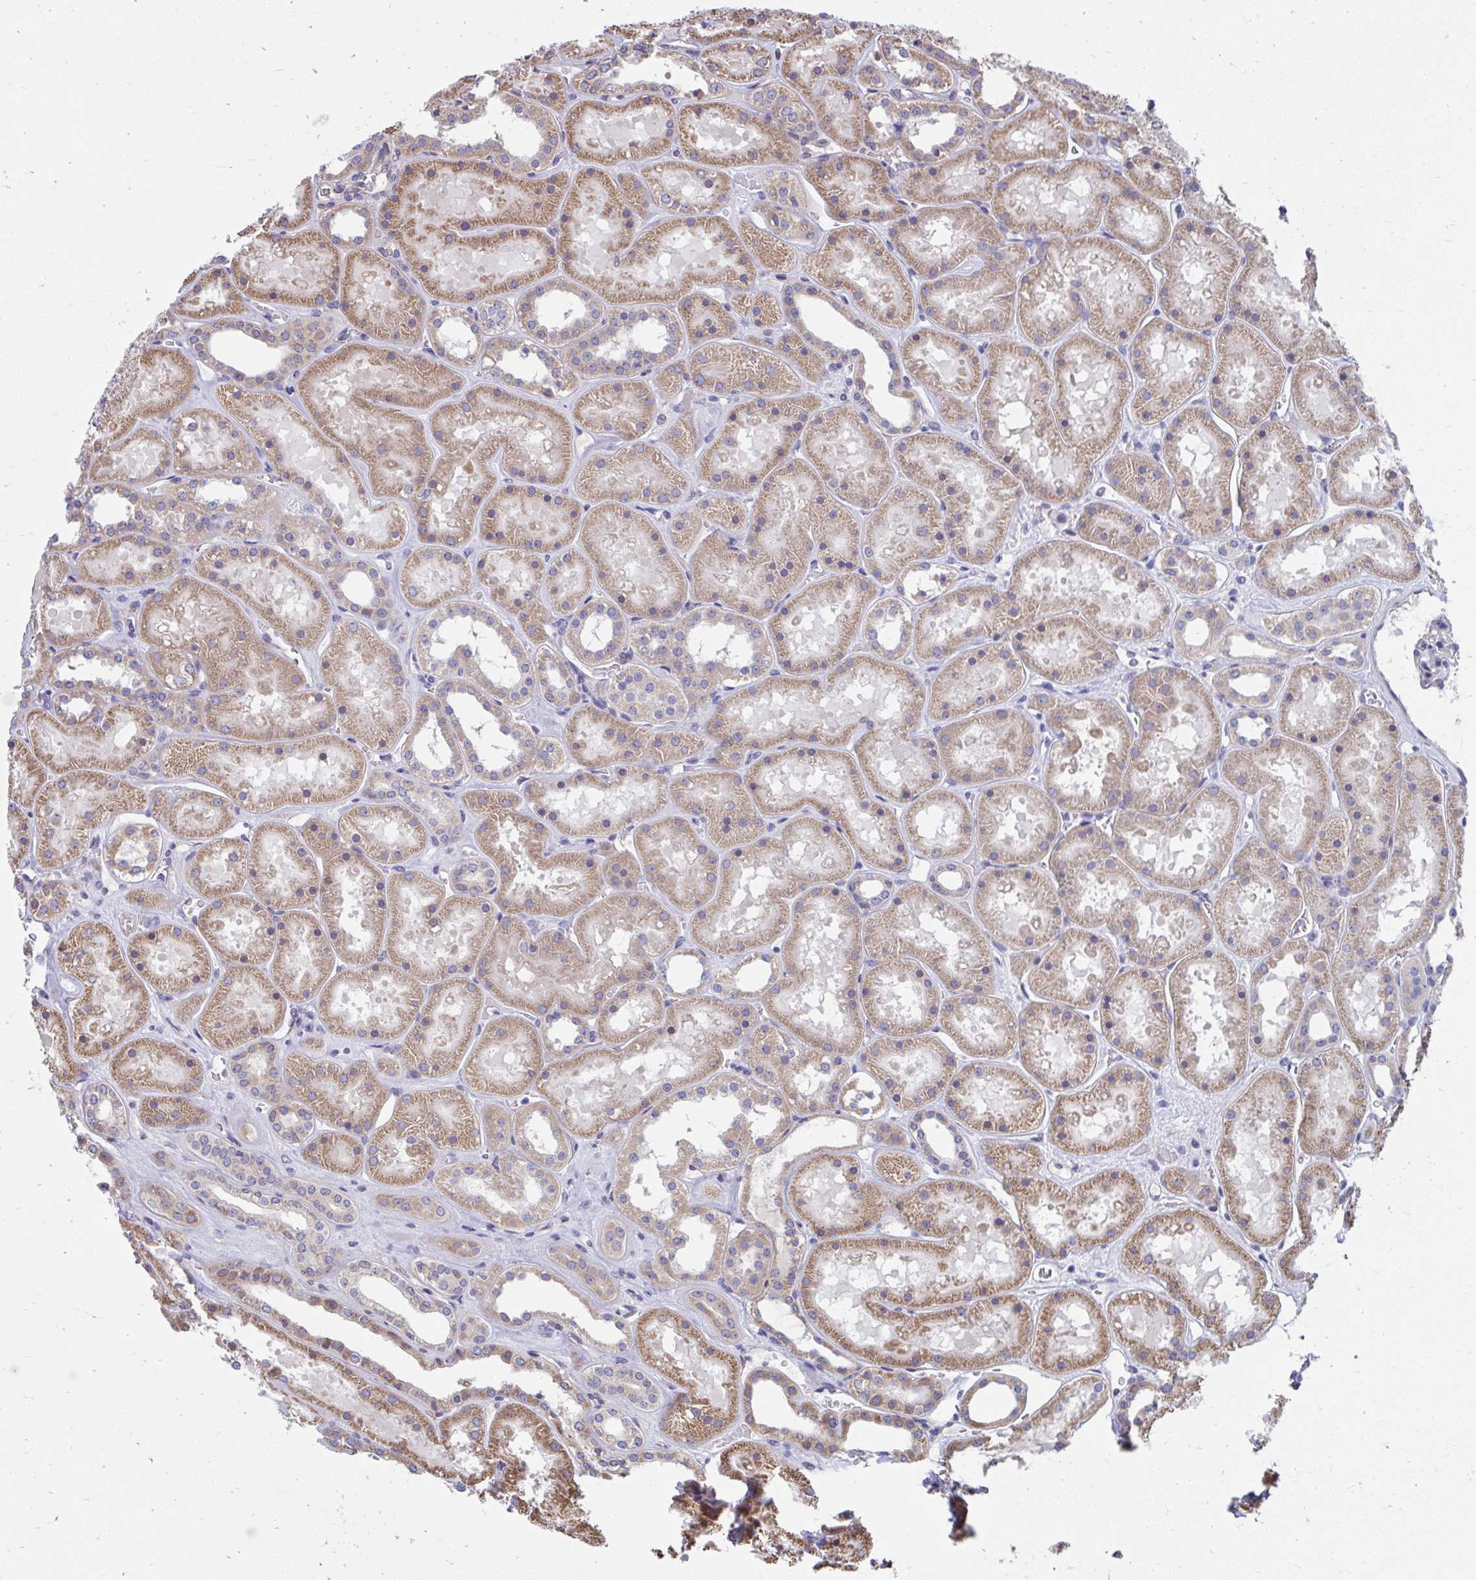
{"staining": {"intensity": "moderate", "quantity": "<25%", "location": "cytoplasmic/membranous"}, "tissue": "kidney", "cell_type": "Cells in glomeruli", "image_type": "normal", "snomed": [{"axis": "morphology", "description": "Normal tissue, NOS"}, {"axis": "topography", "description": "Kidney"}], "caption": "Cells in glomeruli display low levels of moderate cytoplasmic/membranous expression in approximately <25% of cells in unremarkable human kidney. Using DAB (brown) and hematoxylin (blue) stains, captured at high magnification using brightfield microscopy.", "gene": "ZNF778", "patient": {"sex": "female", "age": 41}}